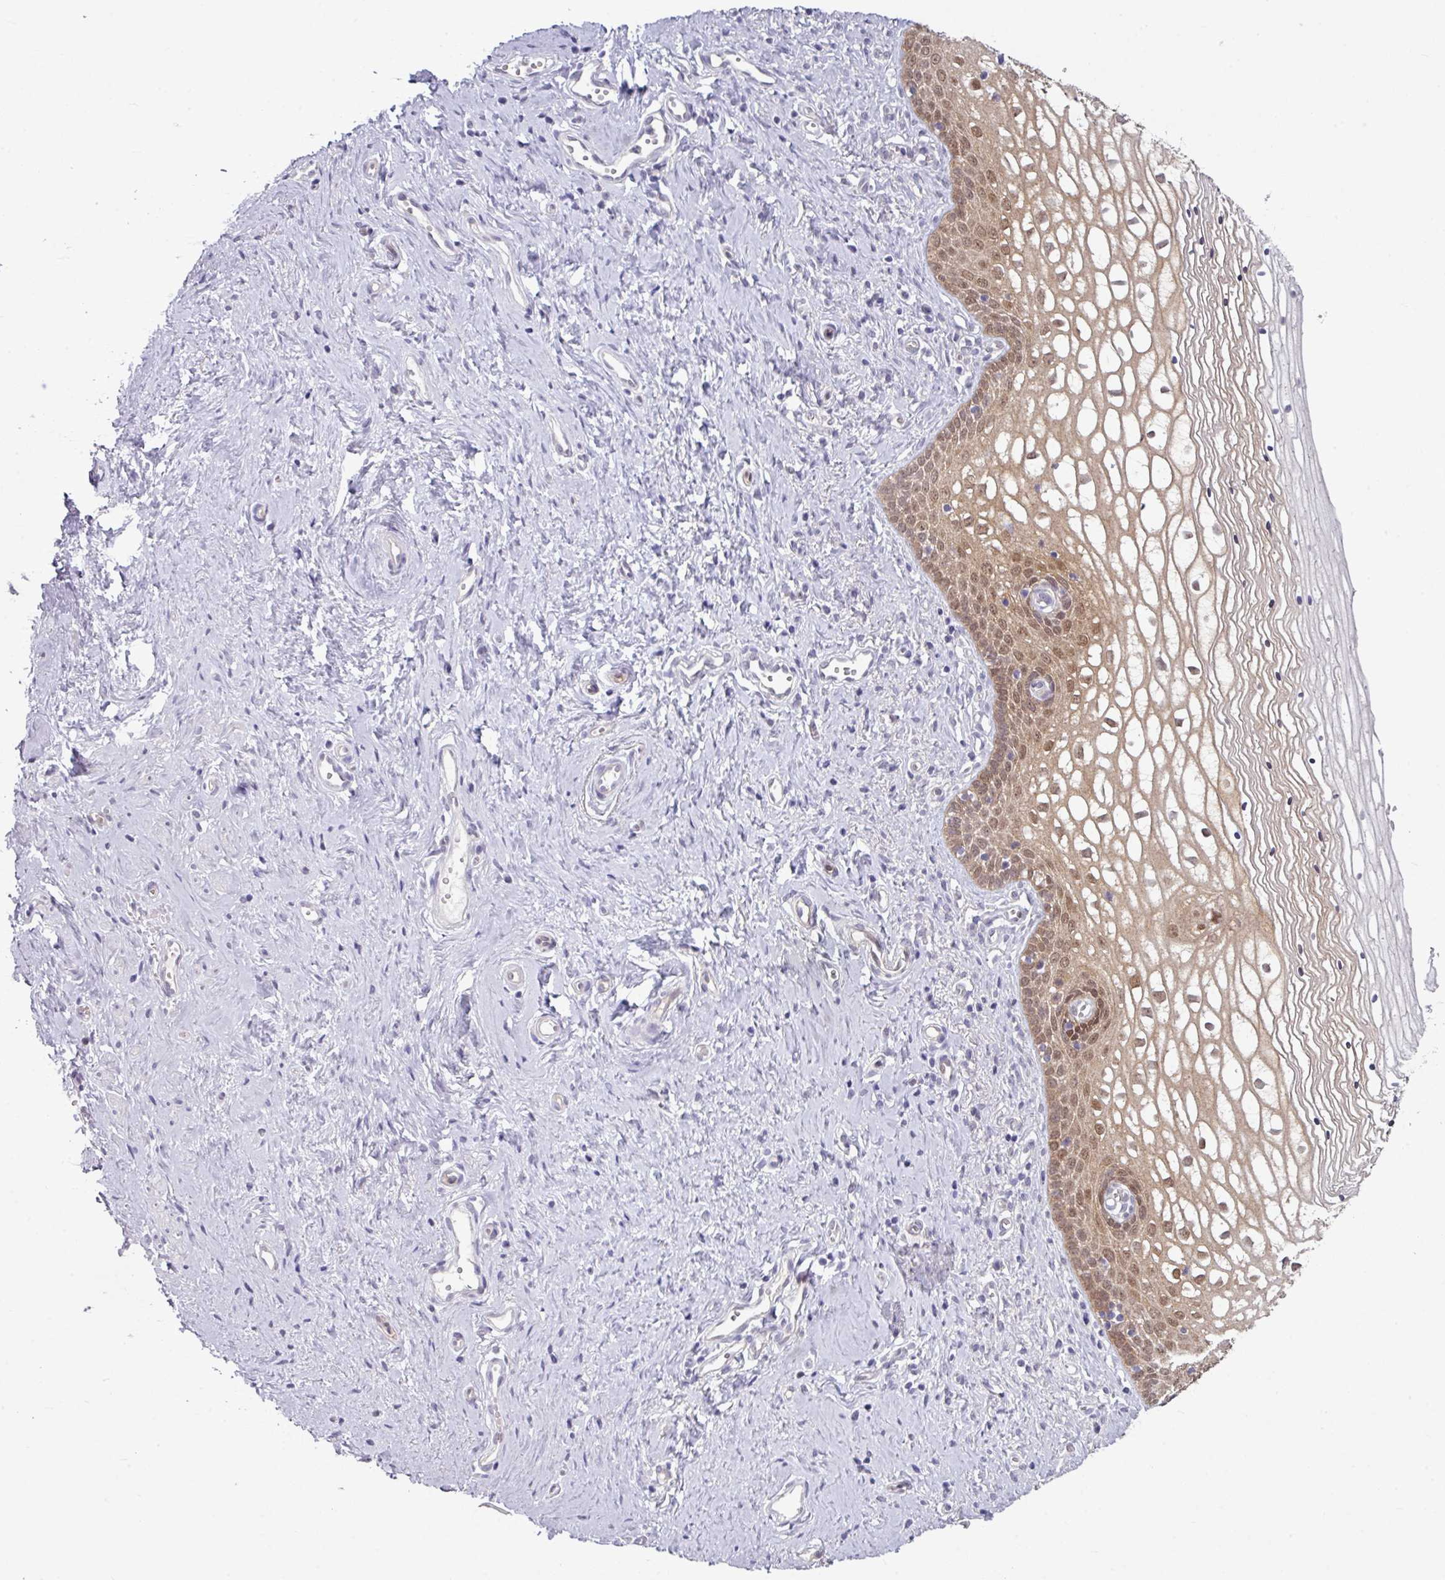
{"staining": {"intensity": "moderate", "quantity": ">75%", "location": "cytoplasmic/membranous,nuclear"}, "tissue": "vagina", "cell_type": "Squamous epithelial cells", "image_type": "normal", "snomed": [{"axis": "morphology", "description": "Normal tissue, NOS"}, {"axis": "topography", "description": "Vagina"}], "caption": "The histopathology image reveals staining of benign vagina, revealing moderate cytoplasmic/membranous,nuclear protein positivity (brown color) within squamous epithelial cells.", "gene": "TTLL12", "patient": {"sex": "female", "age": 59}}